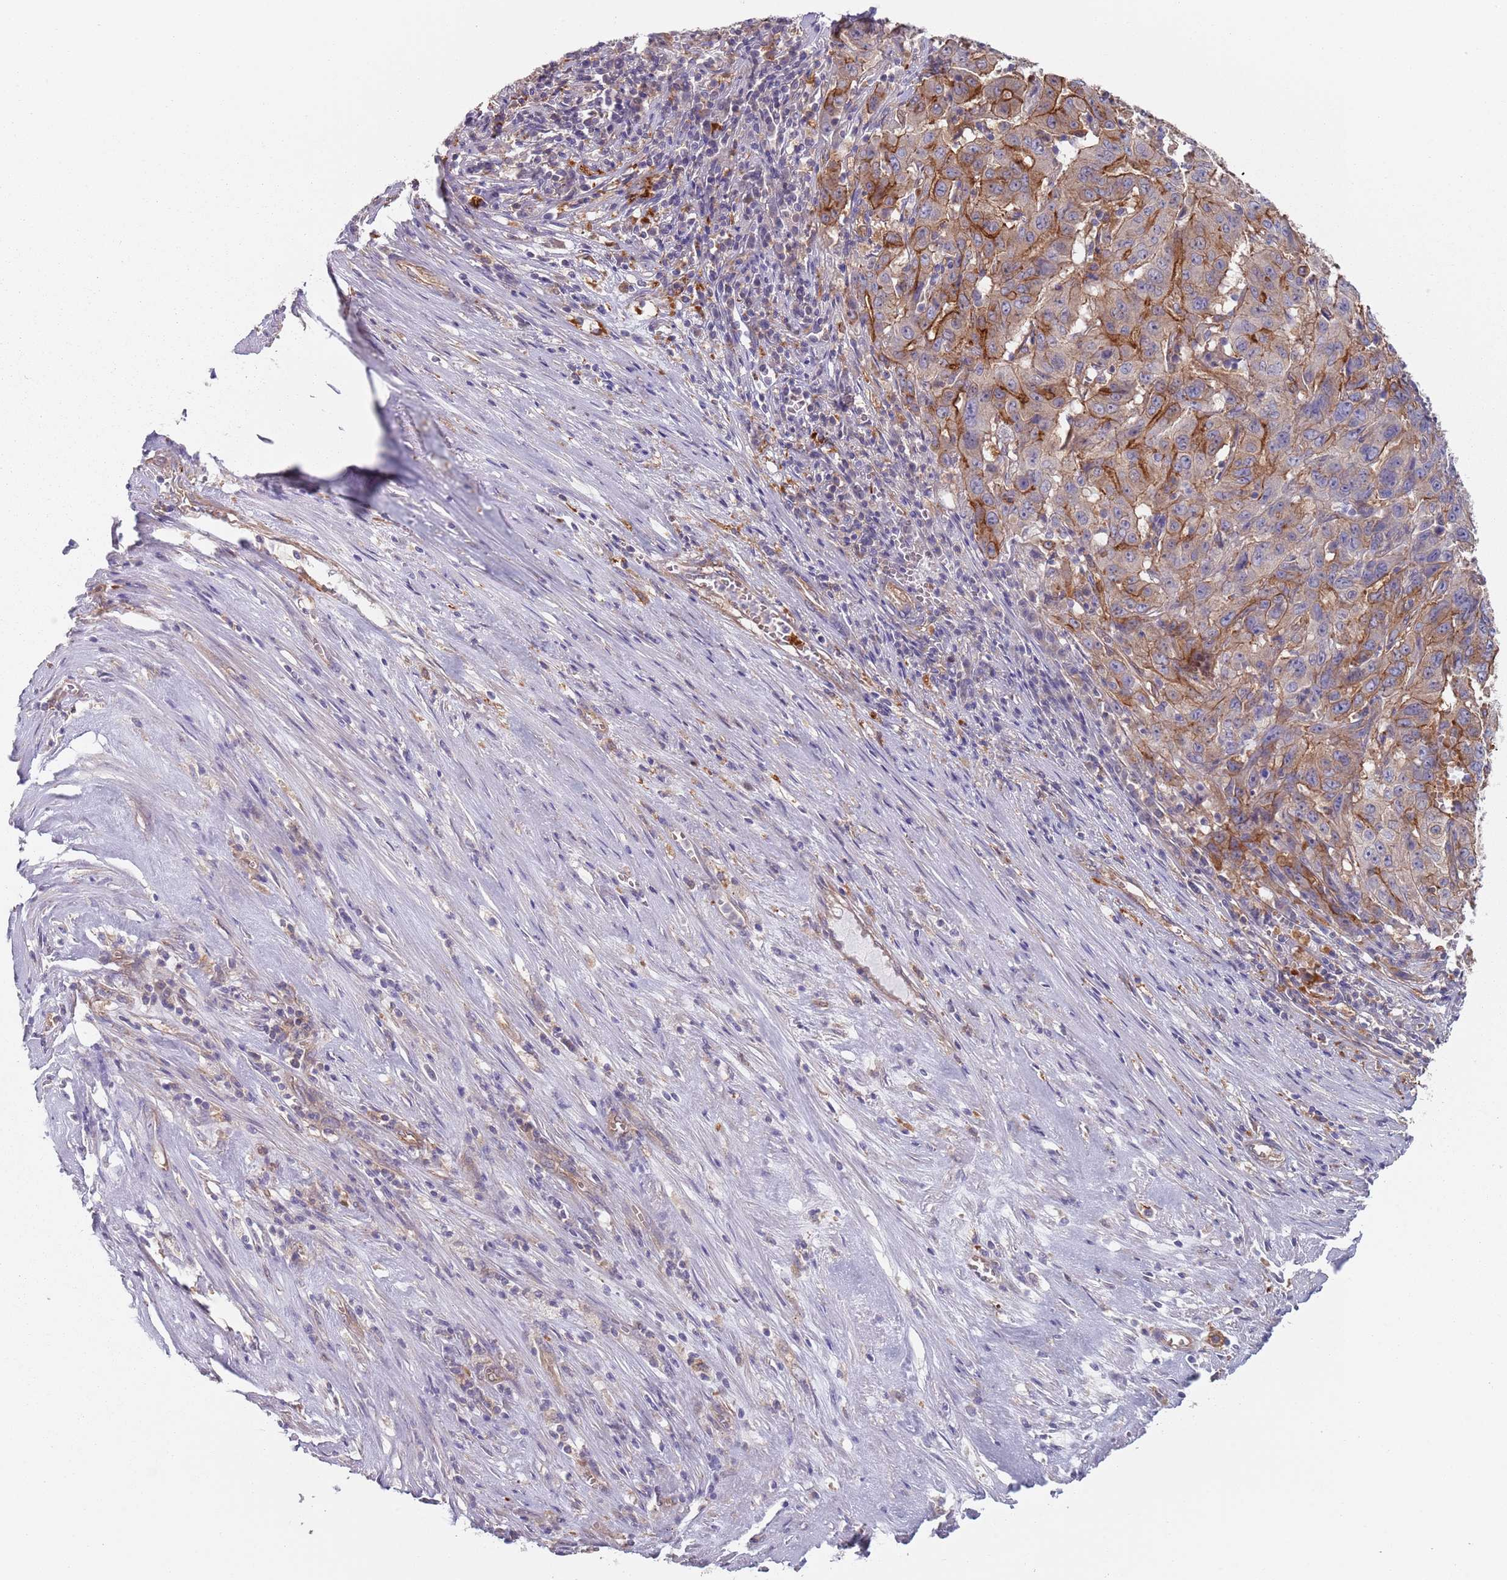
{"staining": {"intensity": "strong", "quantity": "25%-75%", "location": "cytoplasmic/membranous"}, "tissue": "pancreatic cancer", "cell_type": "Tumor cells", "image_type": "cancer", "snomed": [{"axis": "morphology", "description": "Adenocarcinoma, NOS"}, {"axis": "topography", "description": "Pancreas"}], "caption": "Pancreatic cancer (adenocarcinoma) stained with DAB (3,3'-diaminobenzidine) immunohistochemistry (IHC) displays high levels of strong cytoplasmic/membranous expression in about 25%-75% of tumor cells. Ihc stains the protein in brown and the nuclei are stained blue.", "gene": "APPL2", "patient": {"sex": "male", "age": 63}}